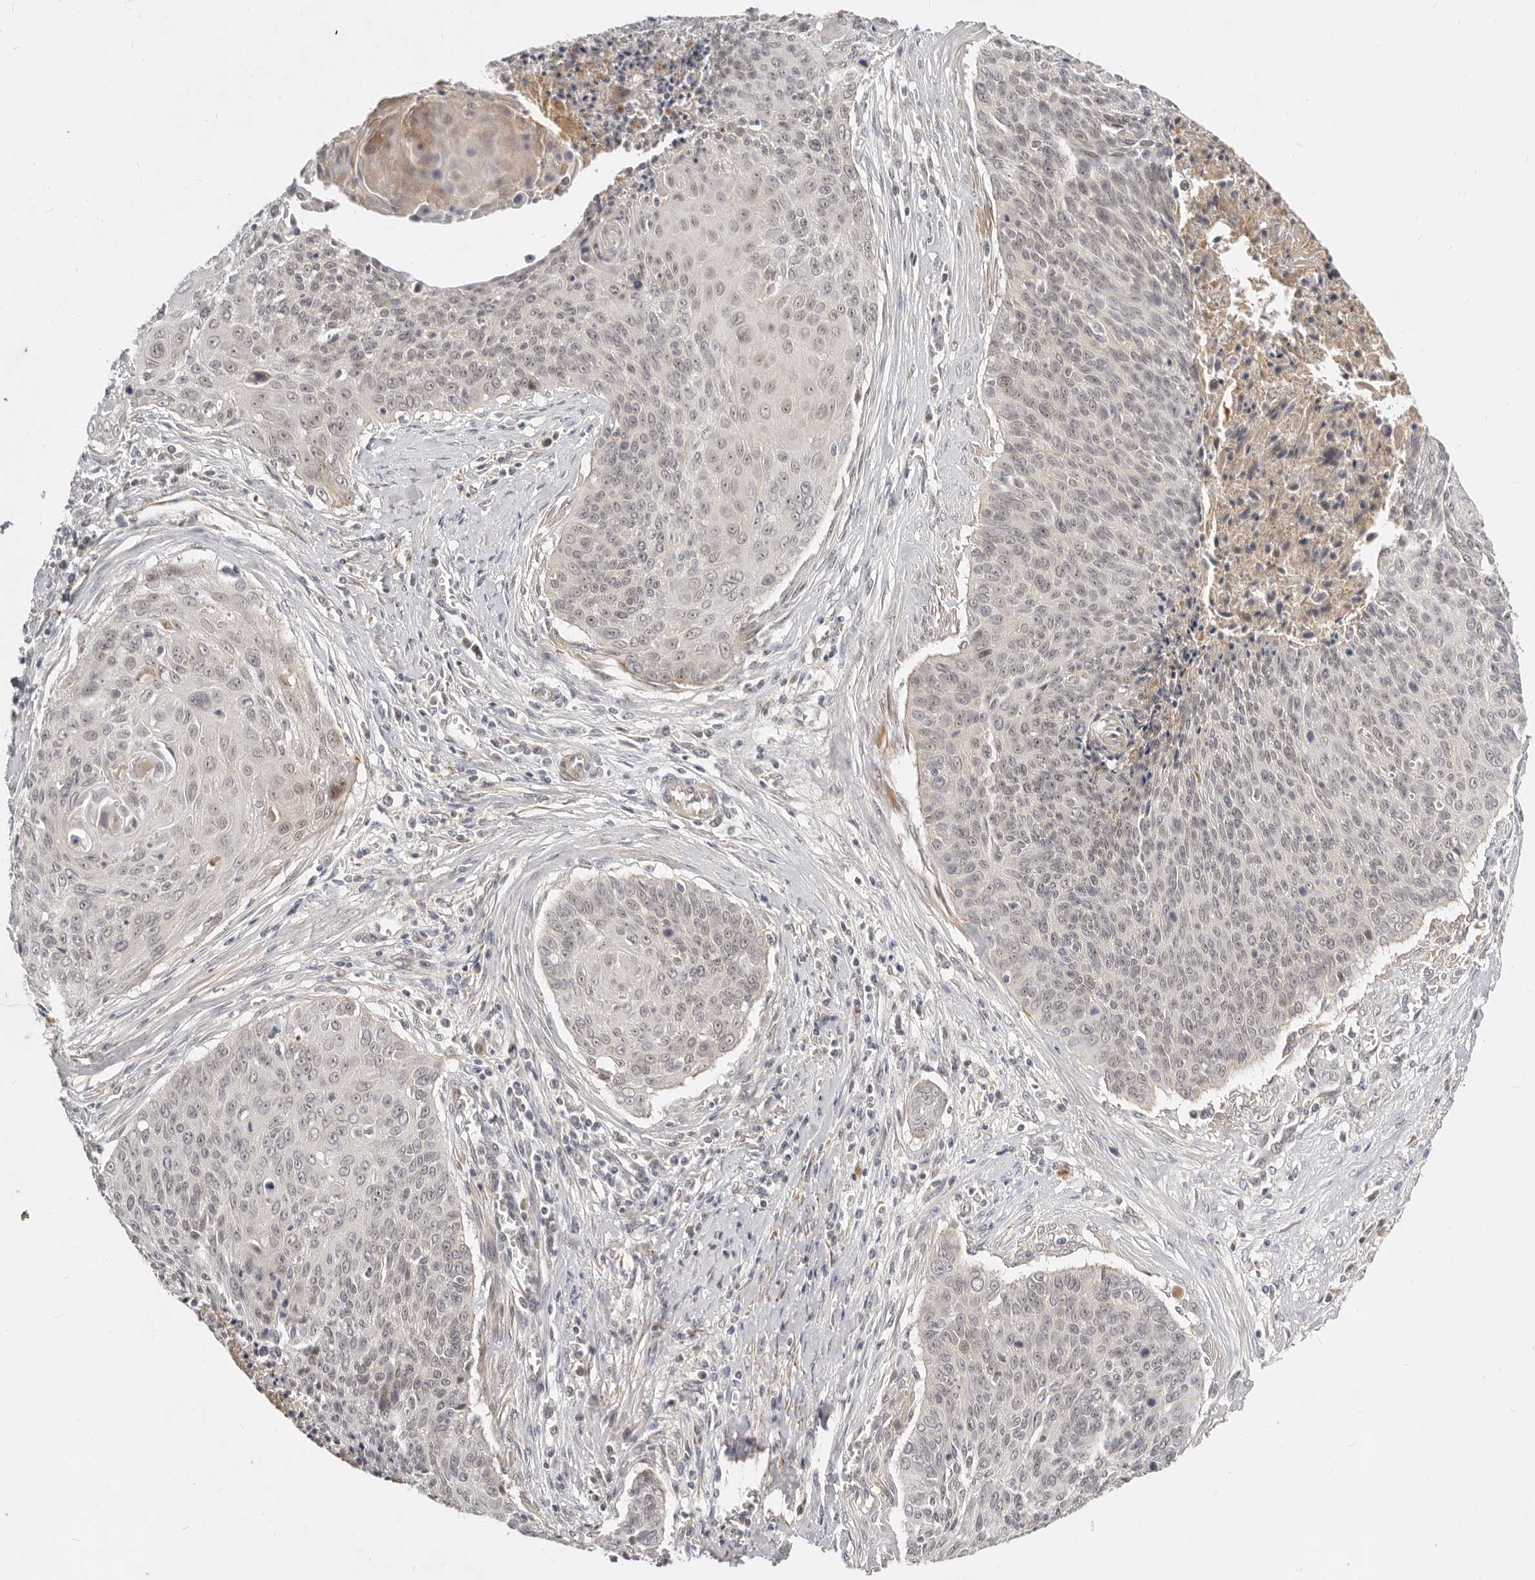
{"staining": {"intensity": "weak", "quantity": "25%-75%", "location": "cytoplasmic/membranous,nuclear"}, "tissue": "cervical cancer", "cell_type": "Tumor cells", "image_type": "cancer", "snomed": [{"axis": "morphology", "description": "Squamous cell carcinoma, NOS"}, {"axis": "topography", "description": "Cervix"}], "caption": "A histopathology image of cervical cancer stained for a protein shows weak cytoplasmic/membranous and nuclear brown staining in tumor cells.", "gene": "MICALL2", "patient": {"sex": "female", "age": 55}}